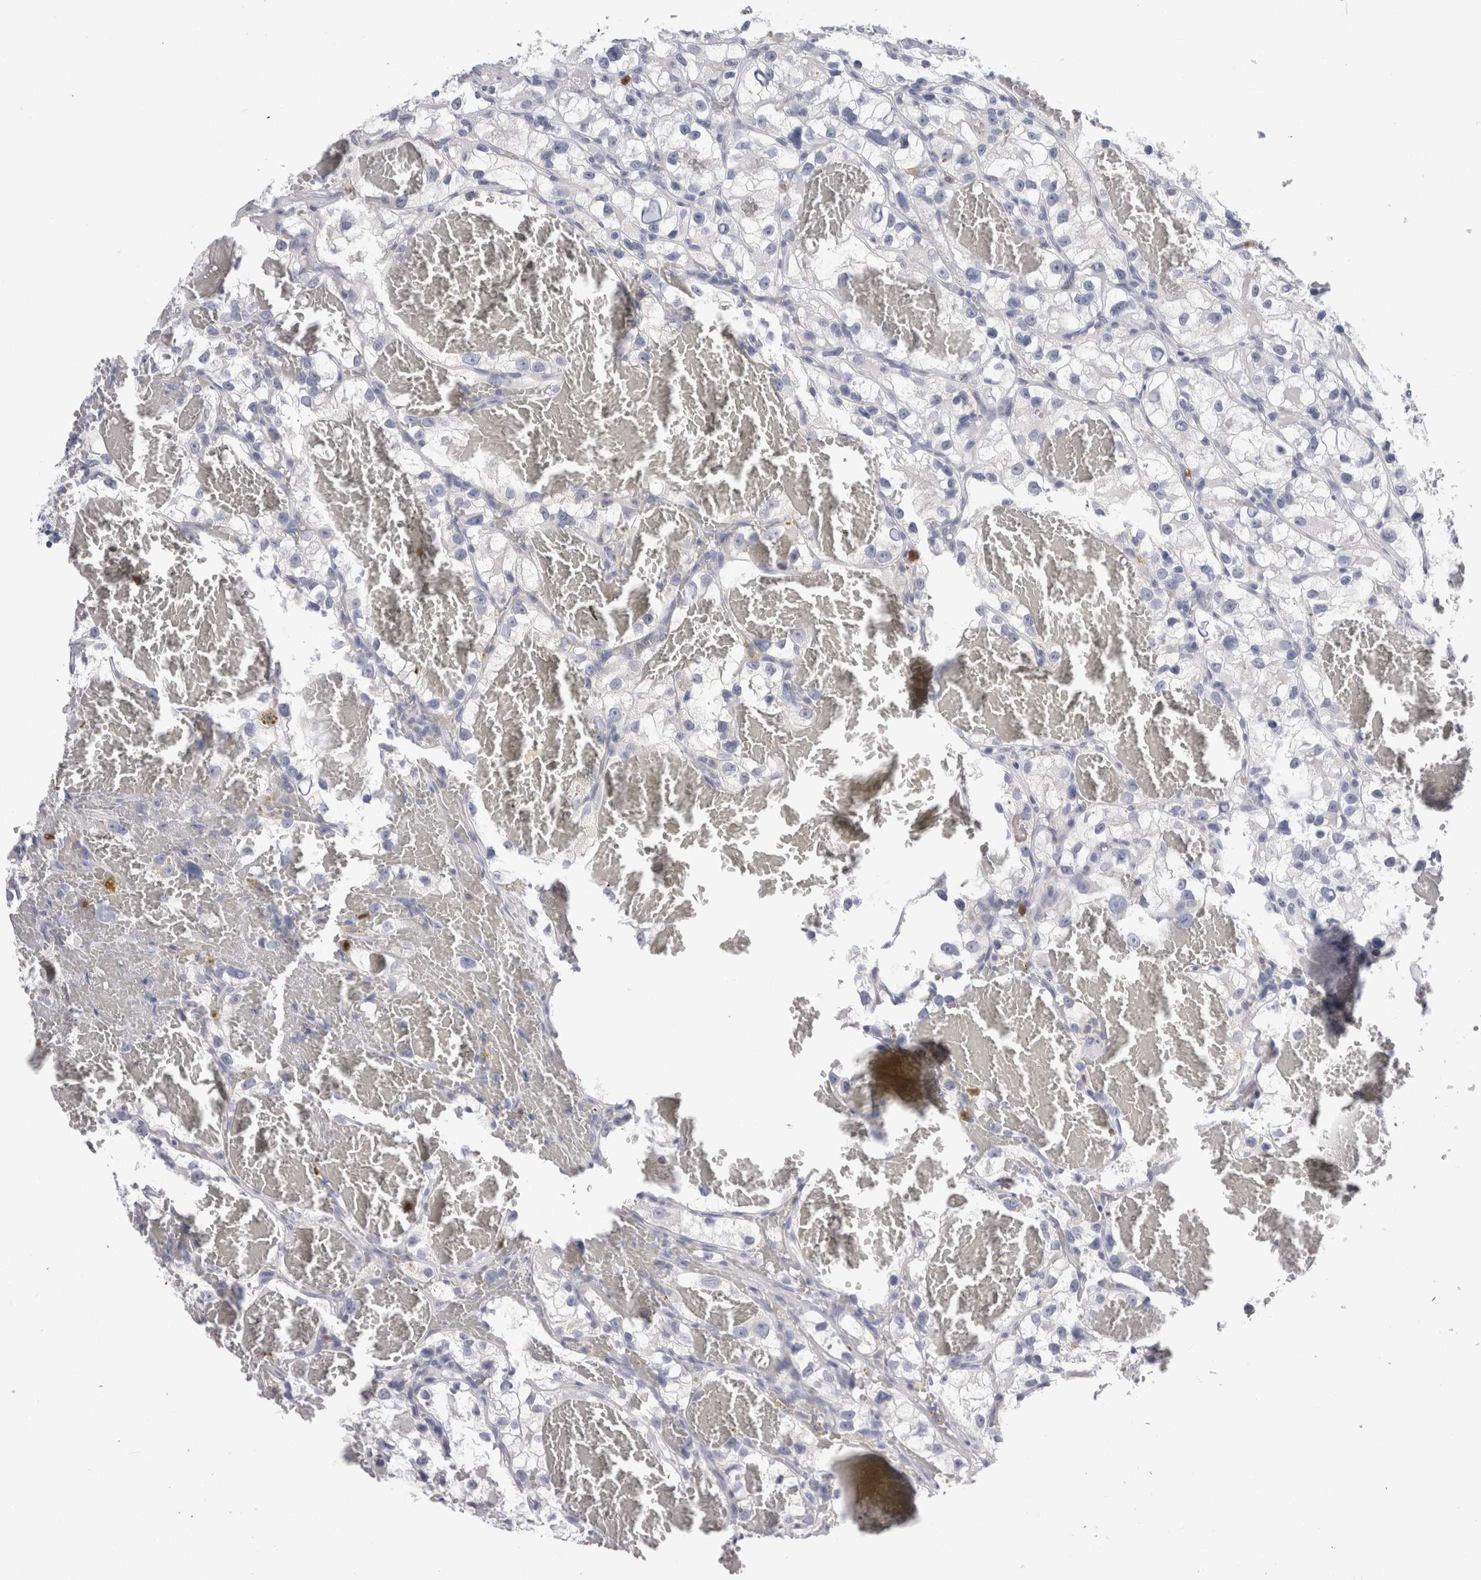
{"staining": {"intensity": "negative", "quantity": "none", "location": "none"}, "tissue": "renal cancer", "cell_type": "Tumor cells", "image_type": "cancer", "snomed": [{"axis": "morphology", "description": "Adenocarcinoma, NOS"}, {"axis": "topography", "description": "Kidney"}], "caption": "High power microscopy histopathology image of an immunohistochemistry (IHC) micrograph of renal cancer, revealing no significant staining in tumor cells.", "gene": "S100A12", "patient": {"sex": "female", "age": 57}}